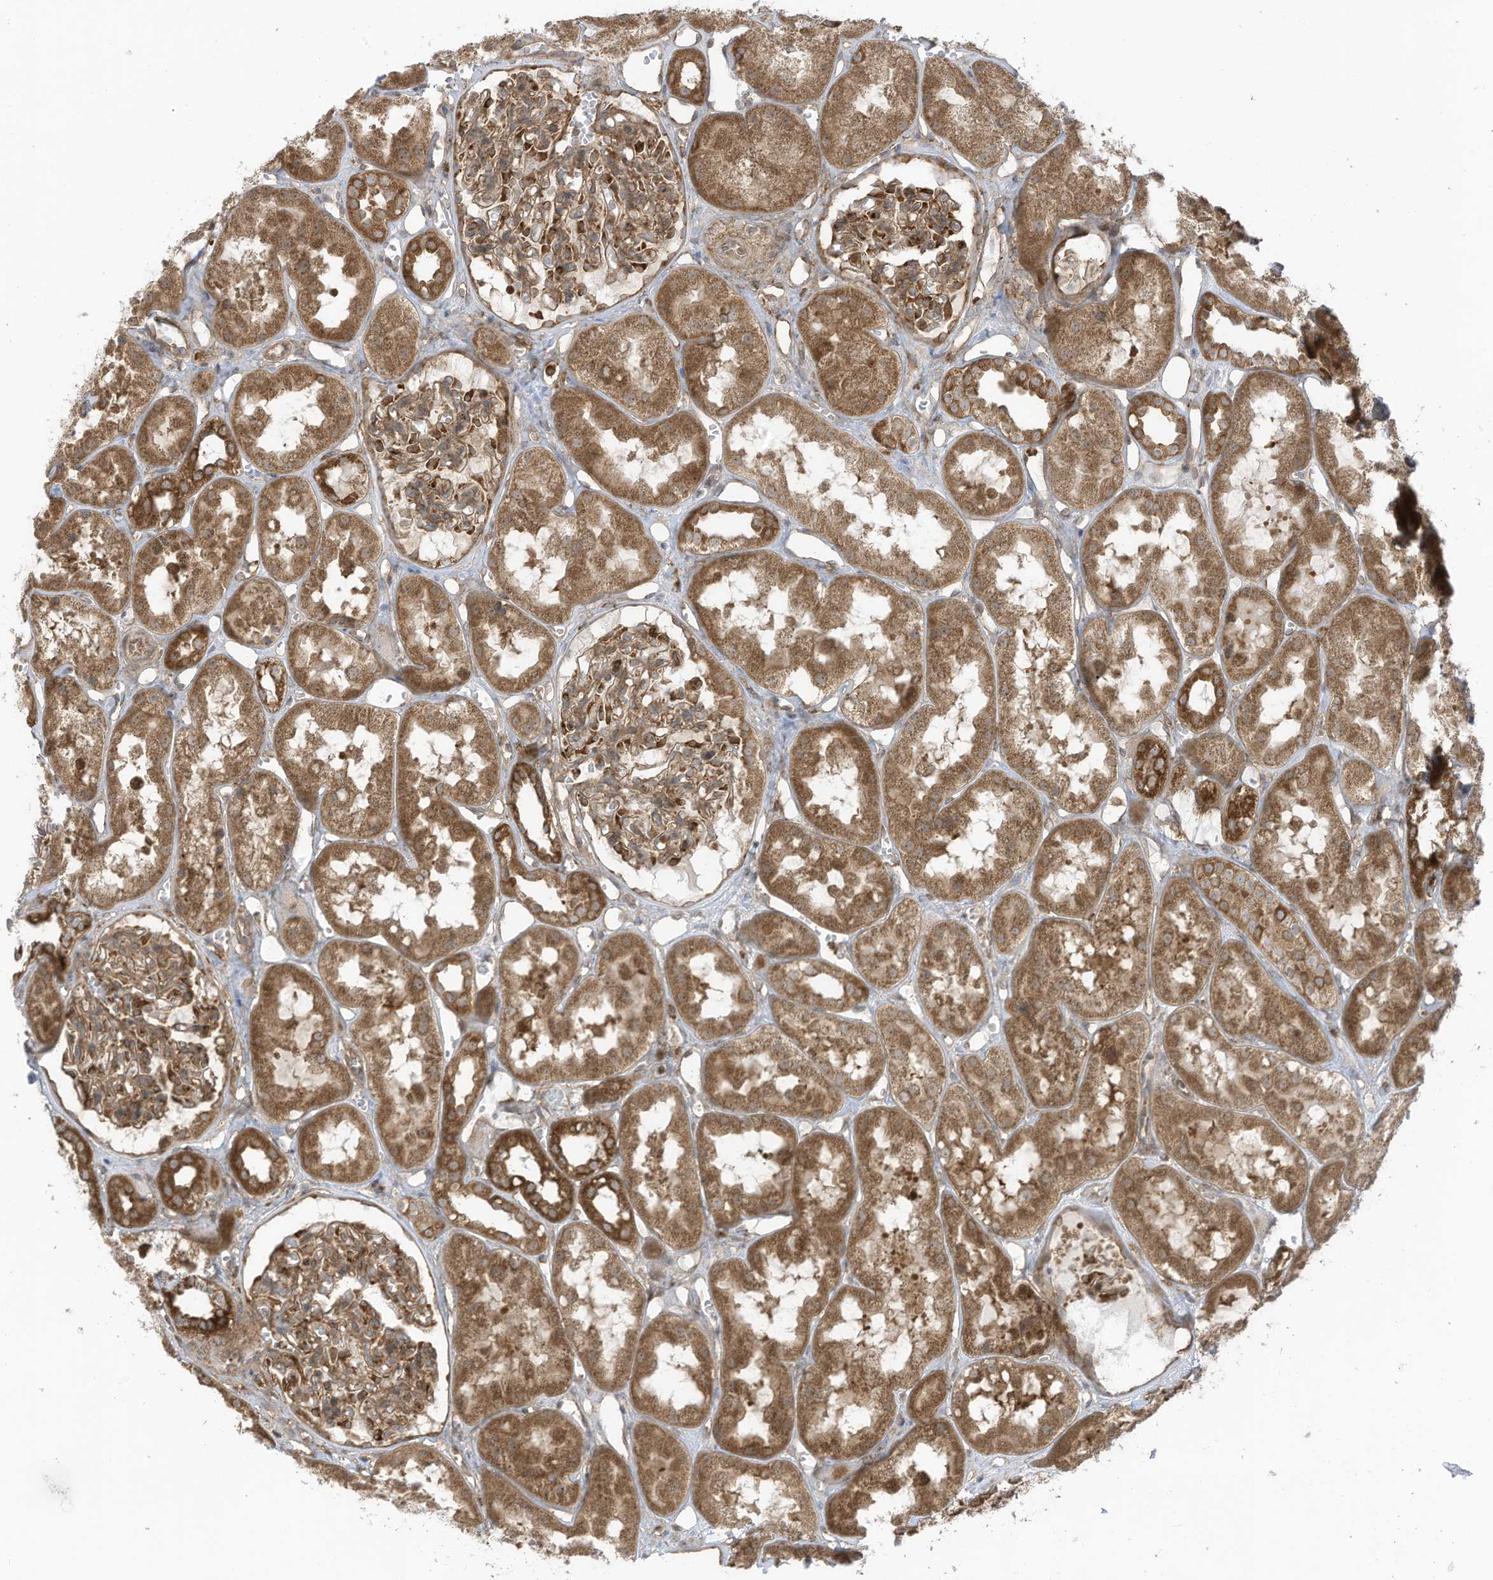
{"staining": {"intensity": "moderate", "quantity": ">75%", "location": "cytoplasmic/membranous"}, "tissue": "kidney", "cell_type": "Cells in glomeruli", "image_type": "normal", "snomed": [{"axis": "morphology", "description": "Normal tissue, NOS"}, {"axis": "topography", "description": "Kidney"}], "caption": "A brown stain highlights moderate cytoplasmic/membranous positivity of a protein in cells in glomeruli of benign kidney.", "gene": "REPS1", "patient": {"sex": "male", "age": 16}}